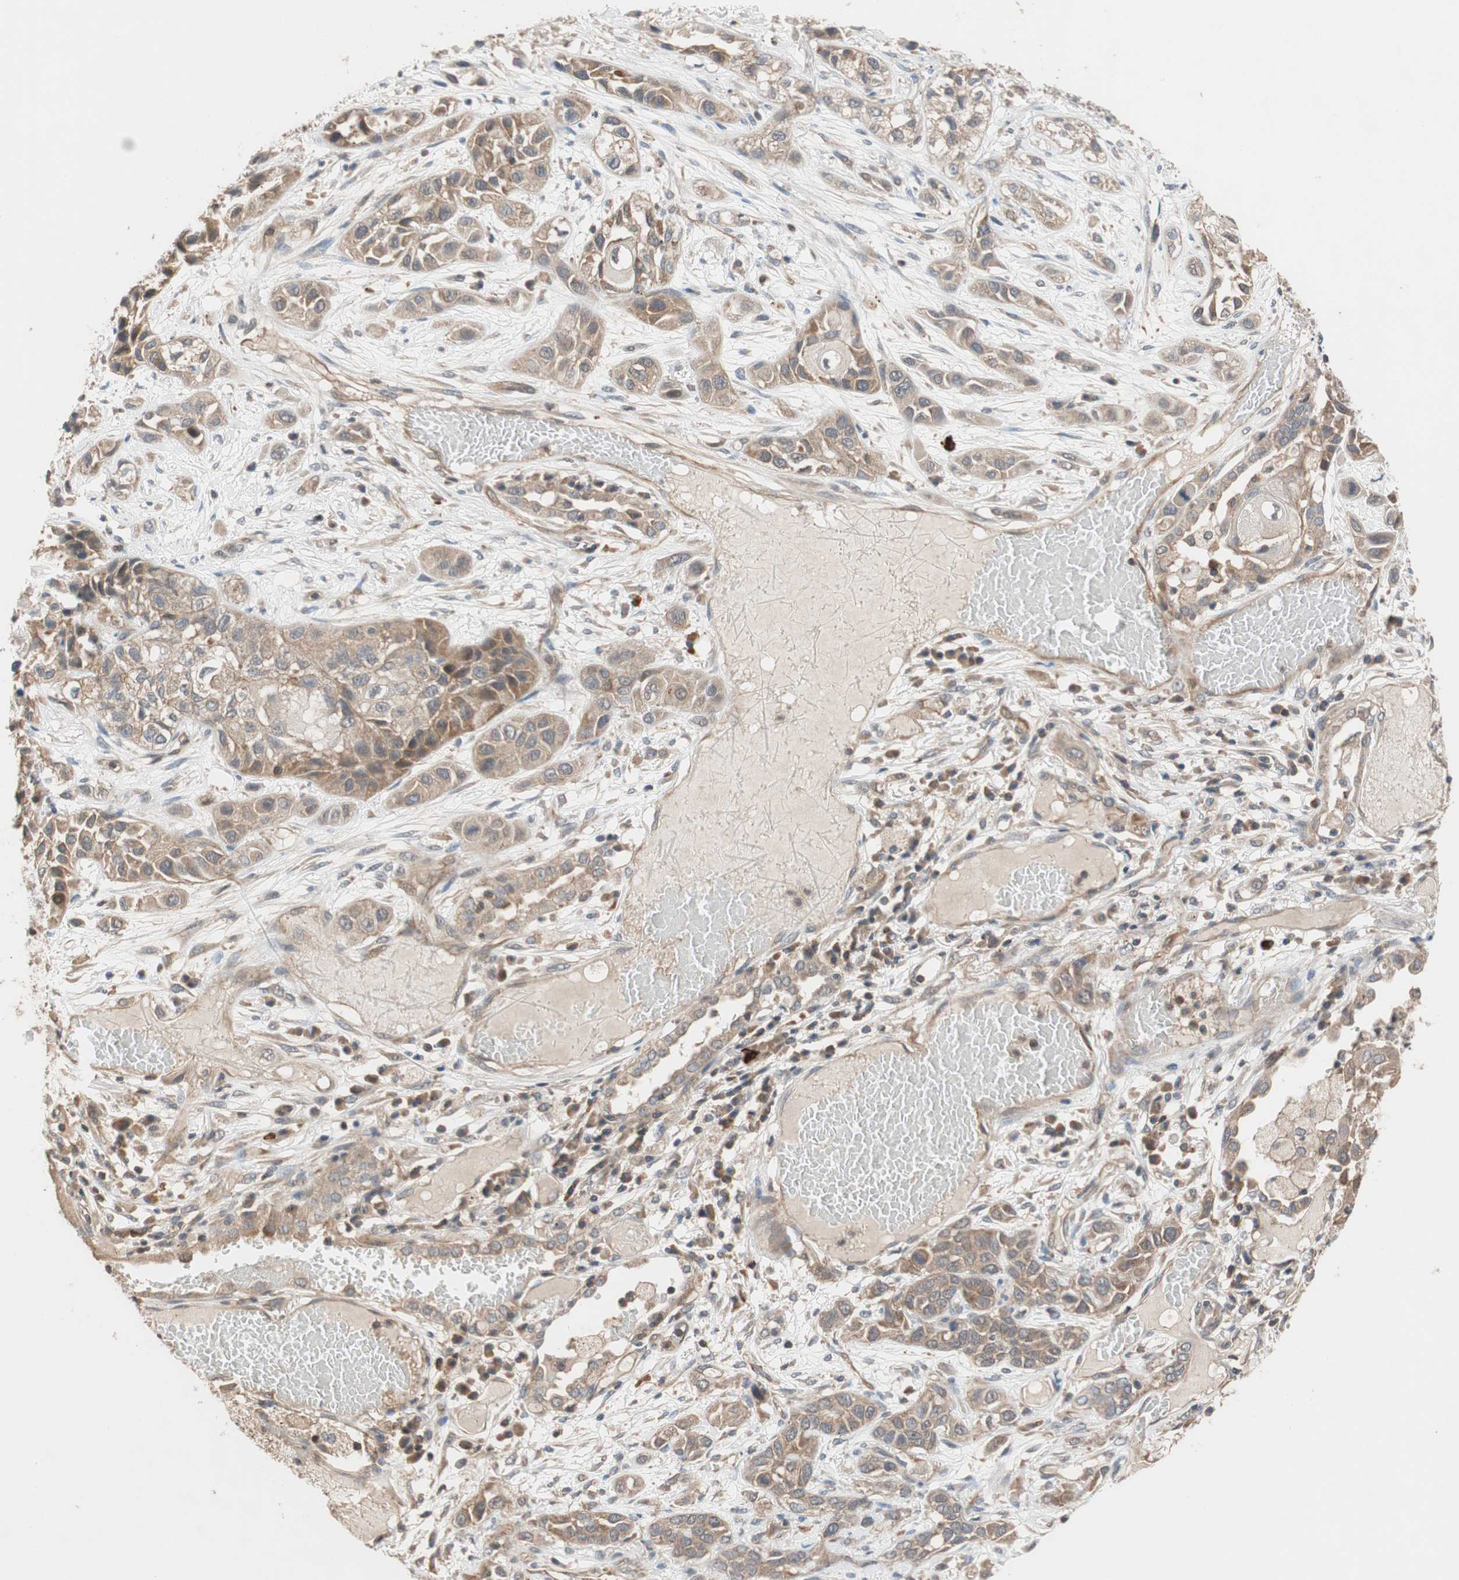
{"staining": {"intensity": "weak", "quantity": ">75%", "location": "cytoplasmic/membranous"}, "tissue": "lung cancer", "cell_type": "Tumor cells", "image_type": "cancer", "snomed": [{"axis": "morphology", "description": "Squamous cell carcinoma, NOS"}, {"axis": "topography", "description": "Lung"}], "caption": "The photomicrograph demonstrates a brown stain indicating the presence of a protein in the cytoplasmic/membranous of tumor cells in lung cancer (squamous cell carcinoma). (DAB (3,3'-diaminobenzidine) IHC with brightfield microscopy, high magnification).", "gene": "MAP4K2", "patient": {"sex": "male", "age": 71}}